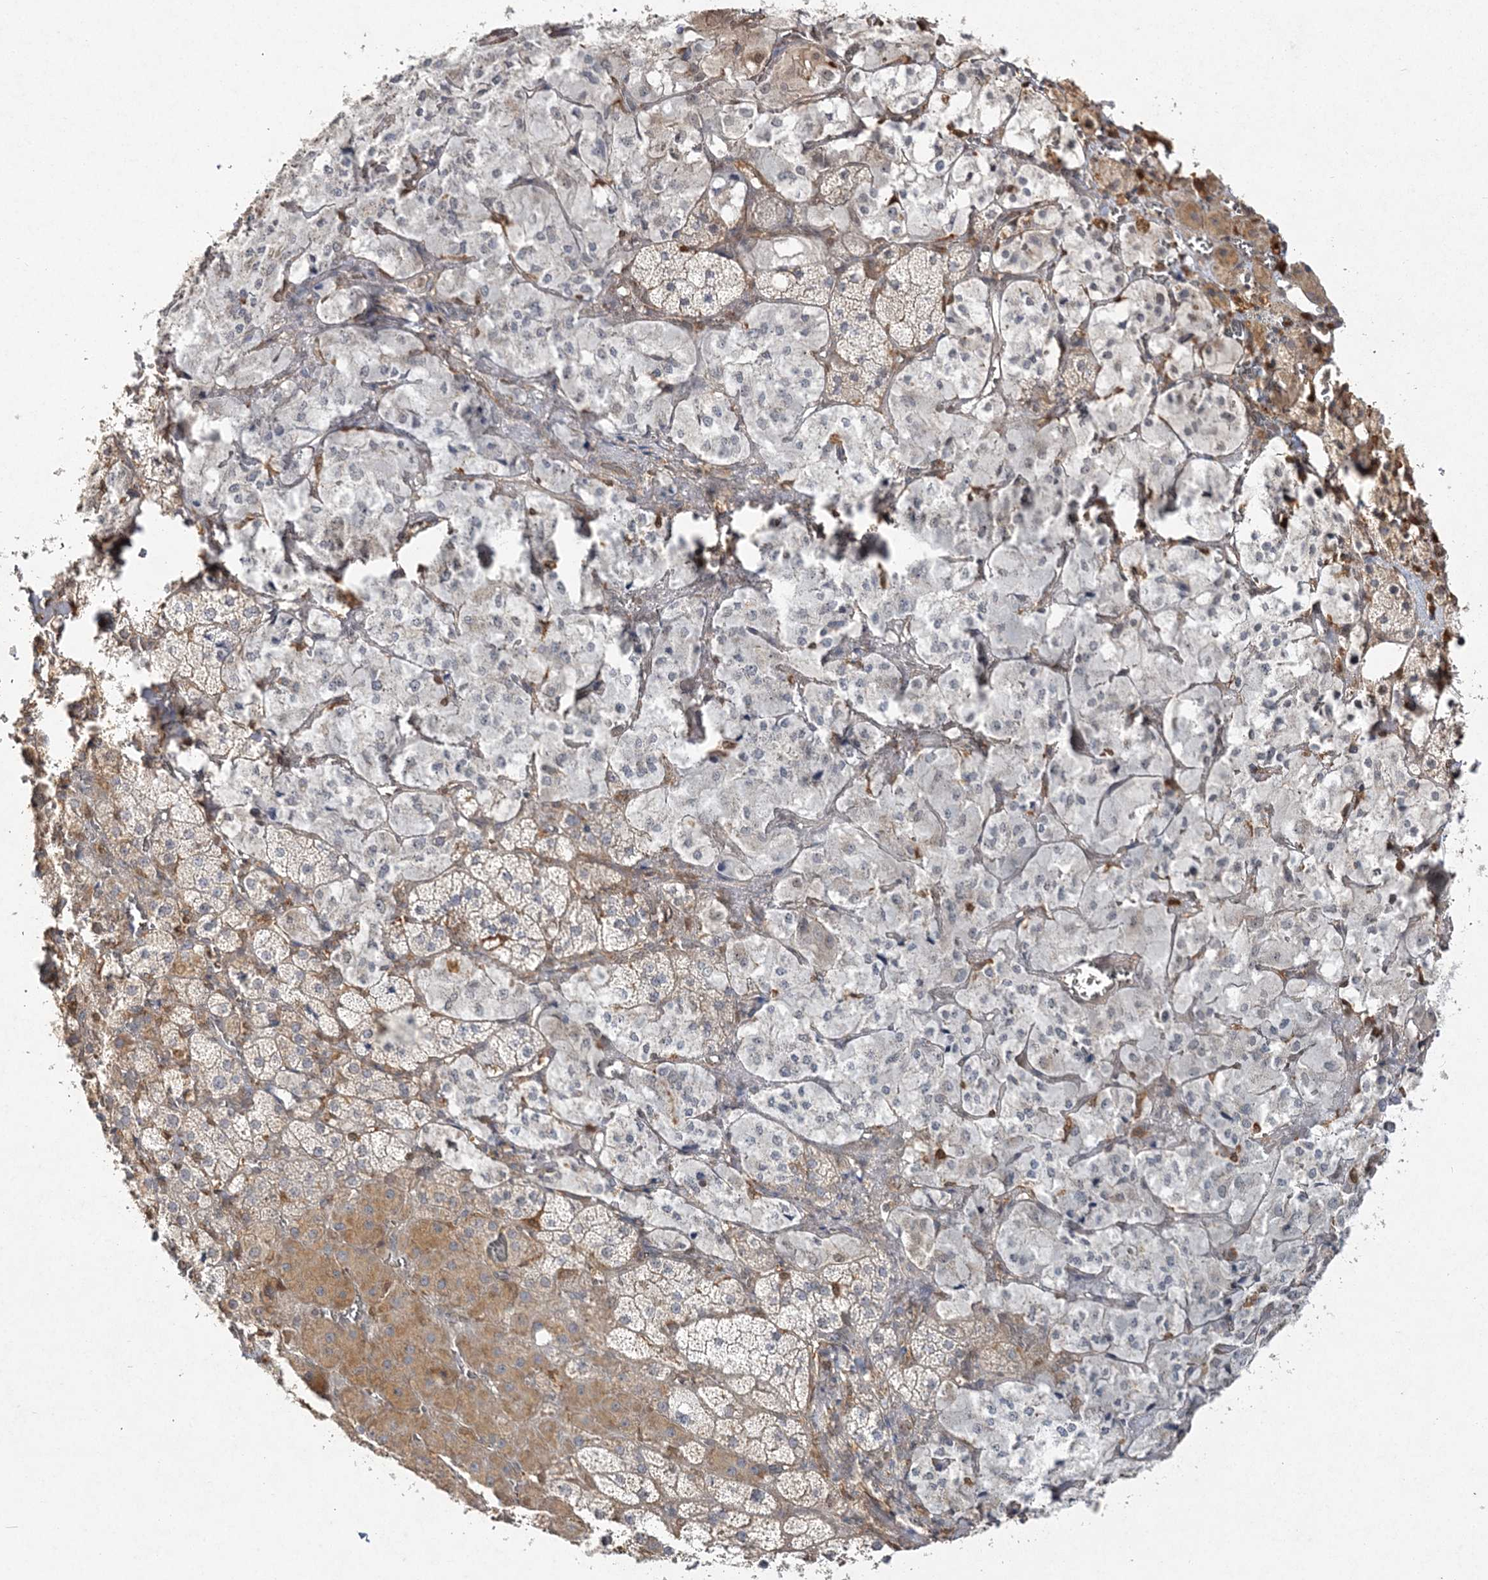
{"staining": {"intensity": "moderate", "quantity": "<25%", "location": "cytoplasmic/membranous"}, "tissue": "adrenal gland", "cell_type": "Glandular cells", "image_type": "normal", "snomed": [{"axis": "morphology", "description": "Normal tissue, NOS"}, {"axis": "topography", "description": "Adrenal gland"}], "caption": "Approximately <25% of glandular cells in normal human adrenal gland exhibit moderate cytoplasmic/membranous protein staining as visualized by brown immunohistochemical staining.", "gene": "S100A11", "patient": {"sex": "male", "age": 57}}